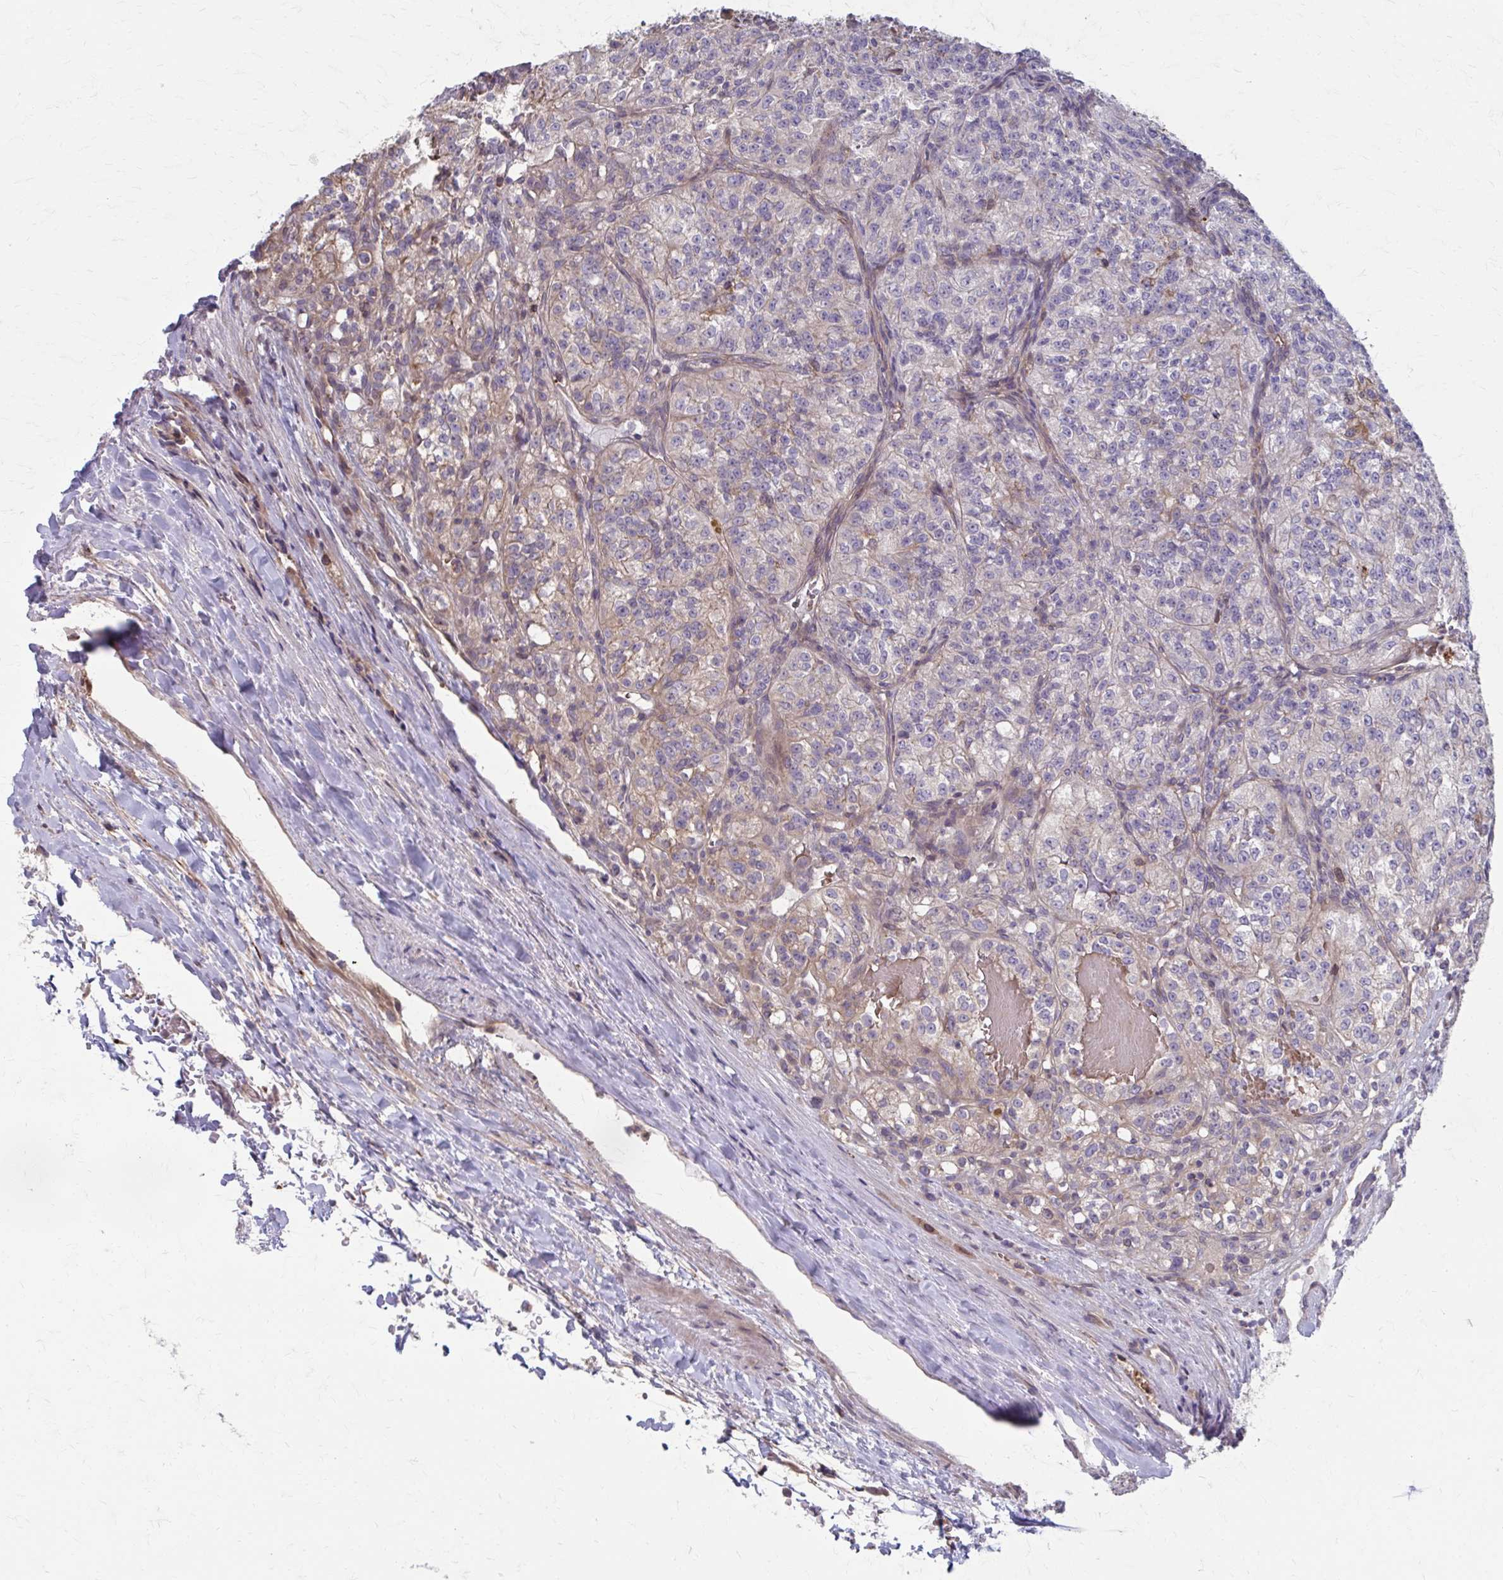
{"staining": {"intensity": "weak", "quantity": "<25%", "location": "cytoplasmic/membranous"}, "tissue": "renal cancer", "cell_type": "Tumor cells", "image_type": "cancer", "snomed": [{"axis": "morphology", "description": "Adenocarcinoma, NOS"}, {"axis": "topography", "description": "Kidney"}], "caption": "DAB immunohistochemical staining of human adenocarcinoma (renal) reveals no significant expression in tumor cells. The staining is performed using DAB (3,3'-diaminobenzidine) brown chromogen with nuclei counter-stained in using hematoxylin.", "gene": "MMP14", "patient": {"sex": "female", "age": 63}}